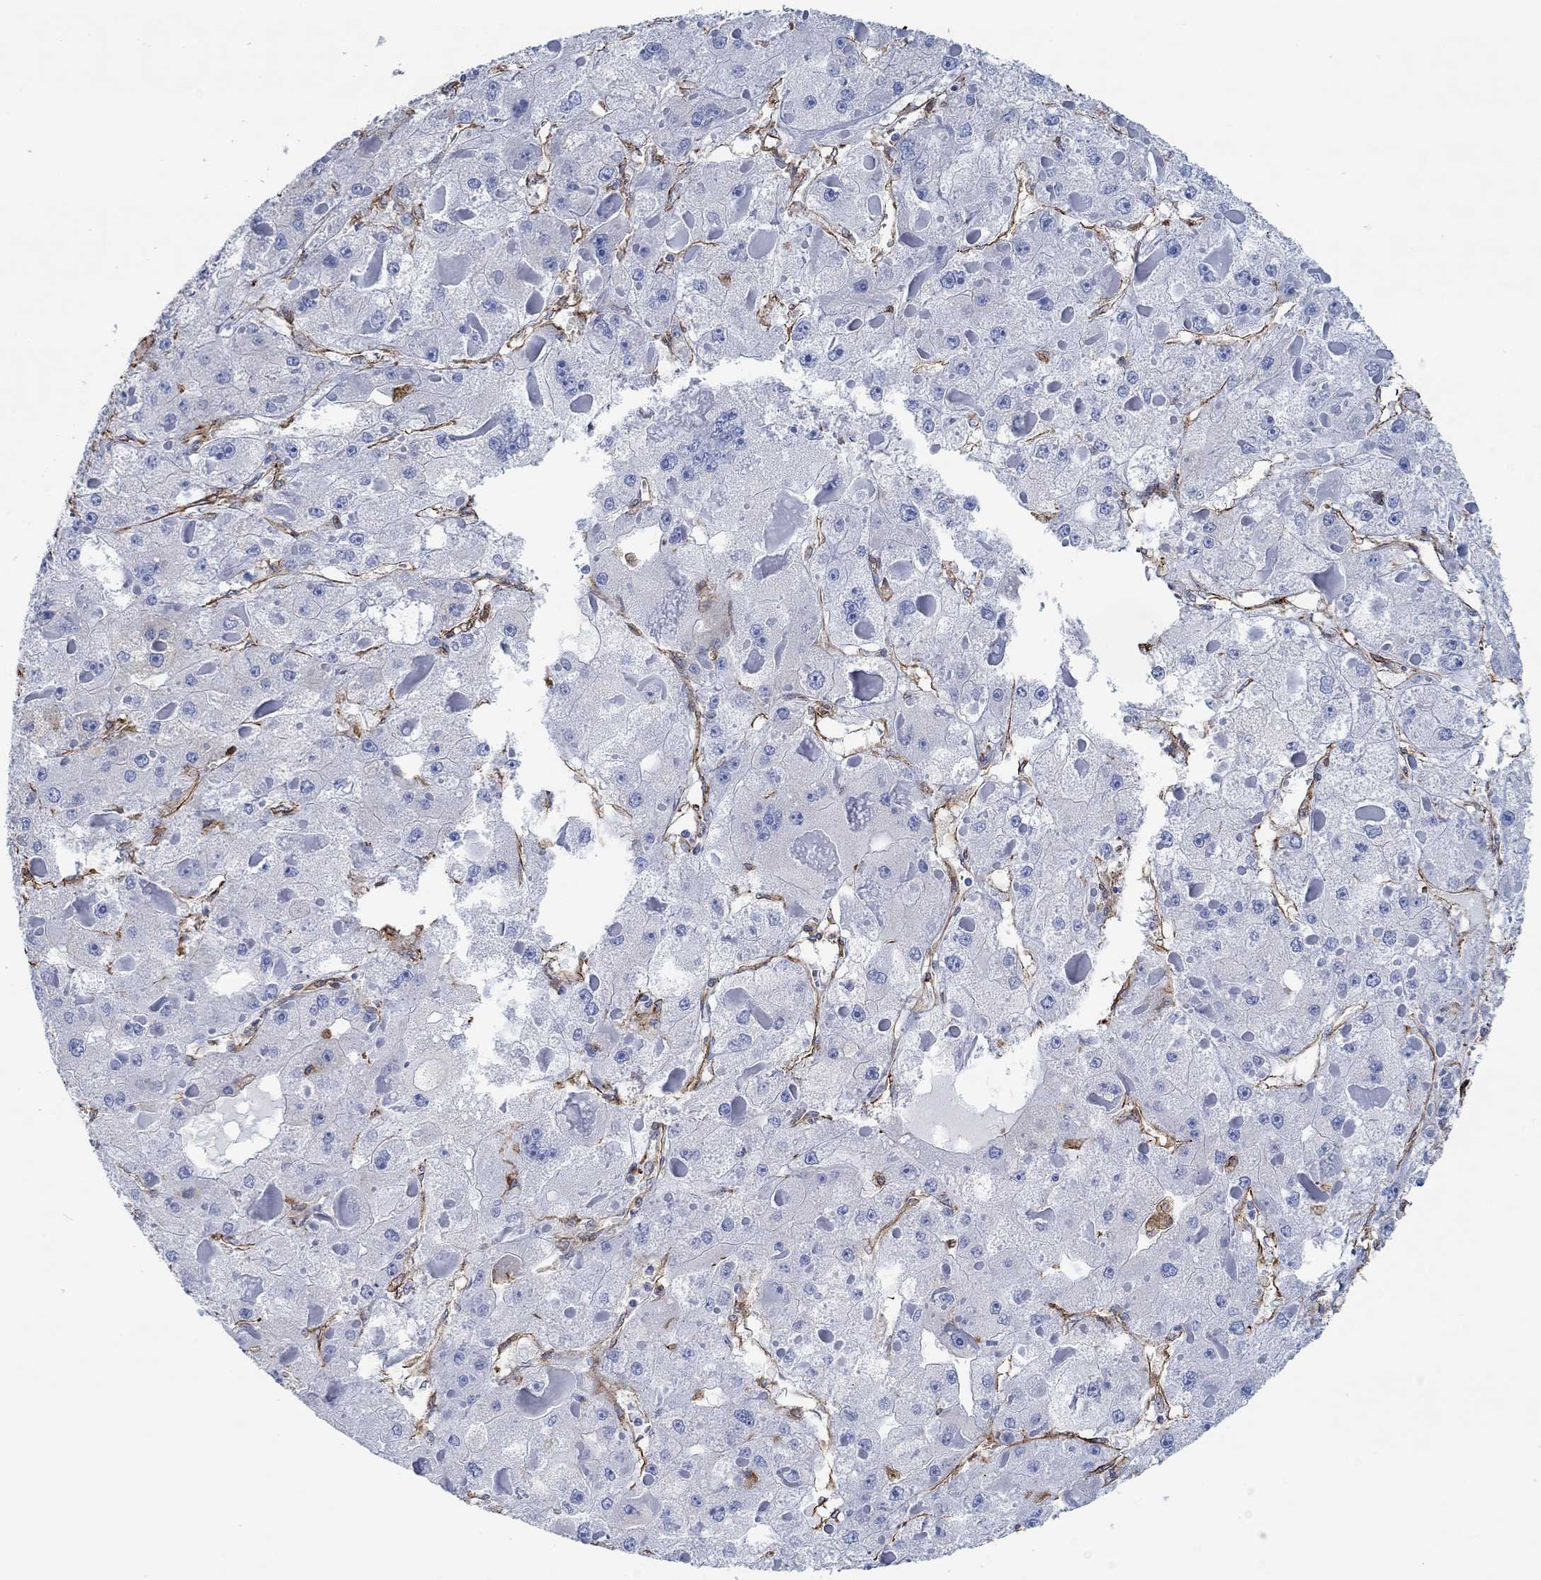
{"staining": {"intensity": "negative", "quantity": "none", "location": "none"}, "tissue": "liver cancer", "cell_type": "Tumor cells", "image_type": "cancer", "snomed": [{"axis": "morphology", "description": "Carcinoma, Hepatocellular, NOS"}, {"axis": "topography", "description": "Liver"}], "caption": "The IHC micrograph has no significant positivity in tumor cells of liver hepatocellular carcinoma tissue.", "gene": "STC2", "patient": {"sex": "female", "age": 73}}